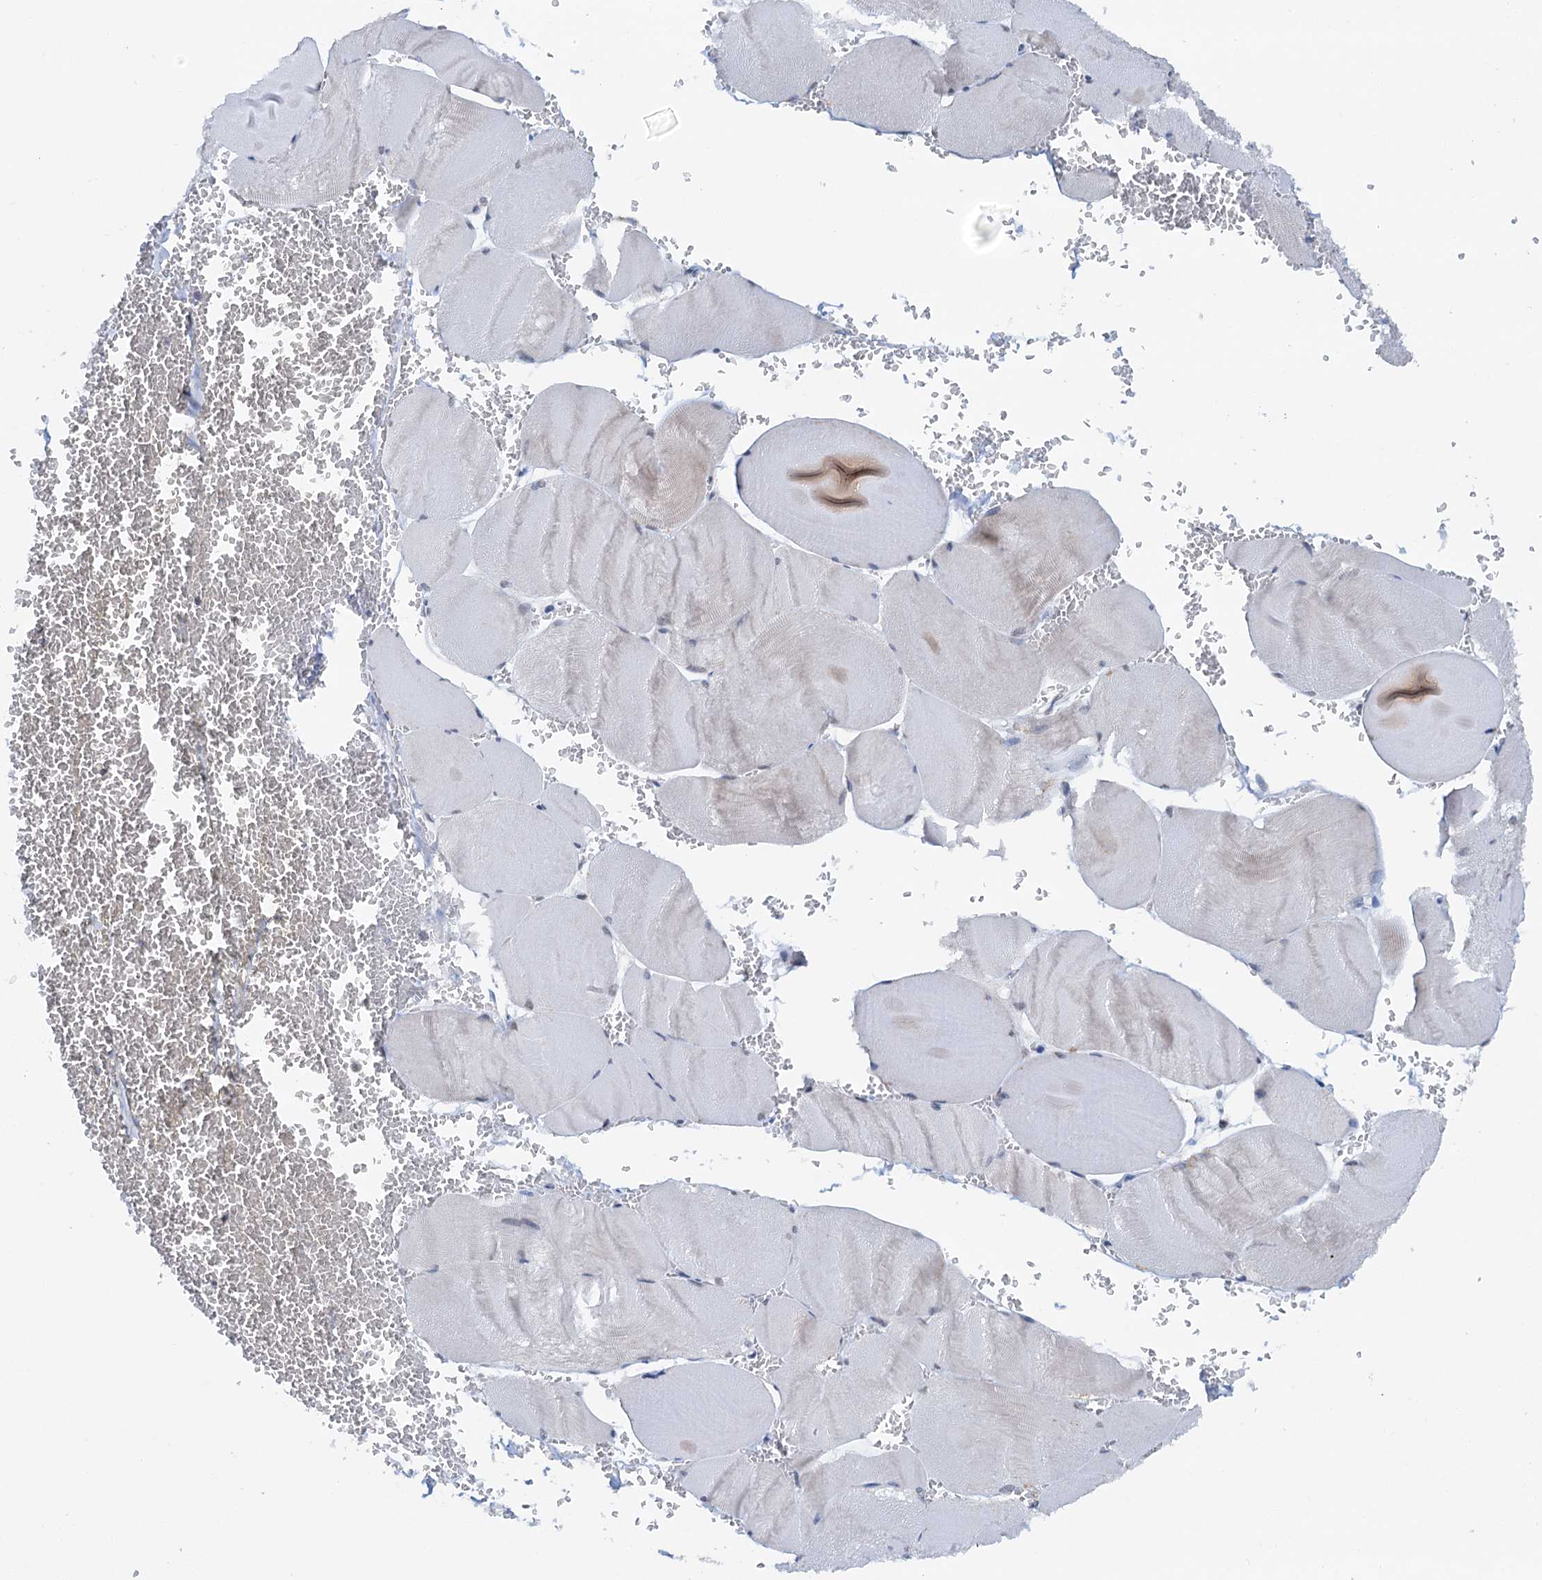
{"staining": {"intensity": "weak", "quantity": "<25%", "location": "cytoplasmic/membranous"}, "tissue": "skeletal muscle", "cell_type": "Myocytes", "image_type": "normal", "snomed": [{"axis": "morphology", "description": "Normal tissue, NOS"}, {"axis": "morphology", "description": "Basal cell carcinoma"}, {"axis": "topography", "description": "Skeletal muscle"}], "caption": "Skeletal muscle was stained to show a protein in brown. There is no significant expression in myocytes. Brightfield microscopy of immunohistochemistry stained with DAB (3,3'-diaminobenzidine) (brown) and hematoxylin (blue), captured at high magnification.", "gene": "SHLD1", "patient": {"sex": "female", "age": 64}}